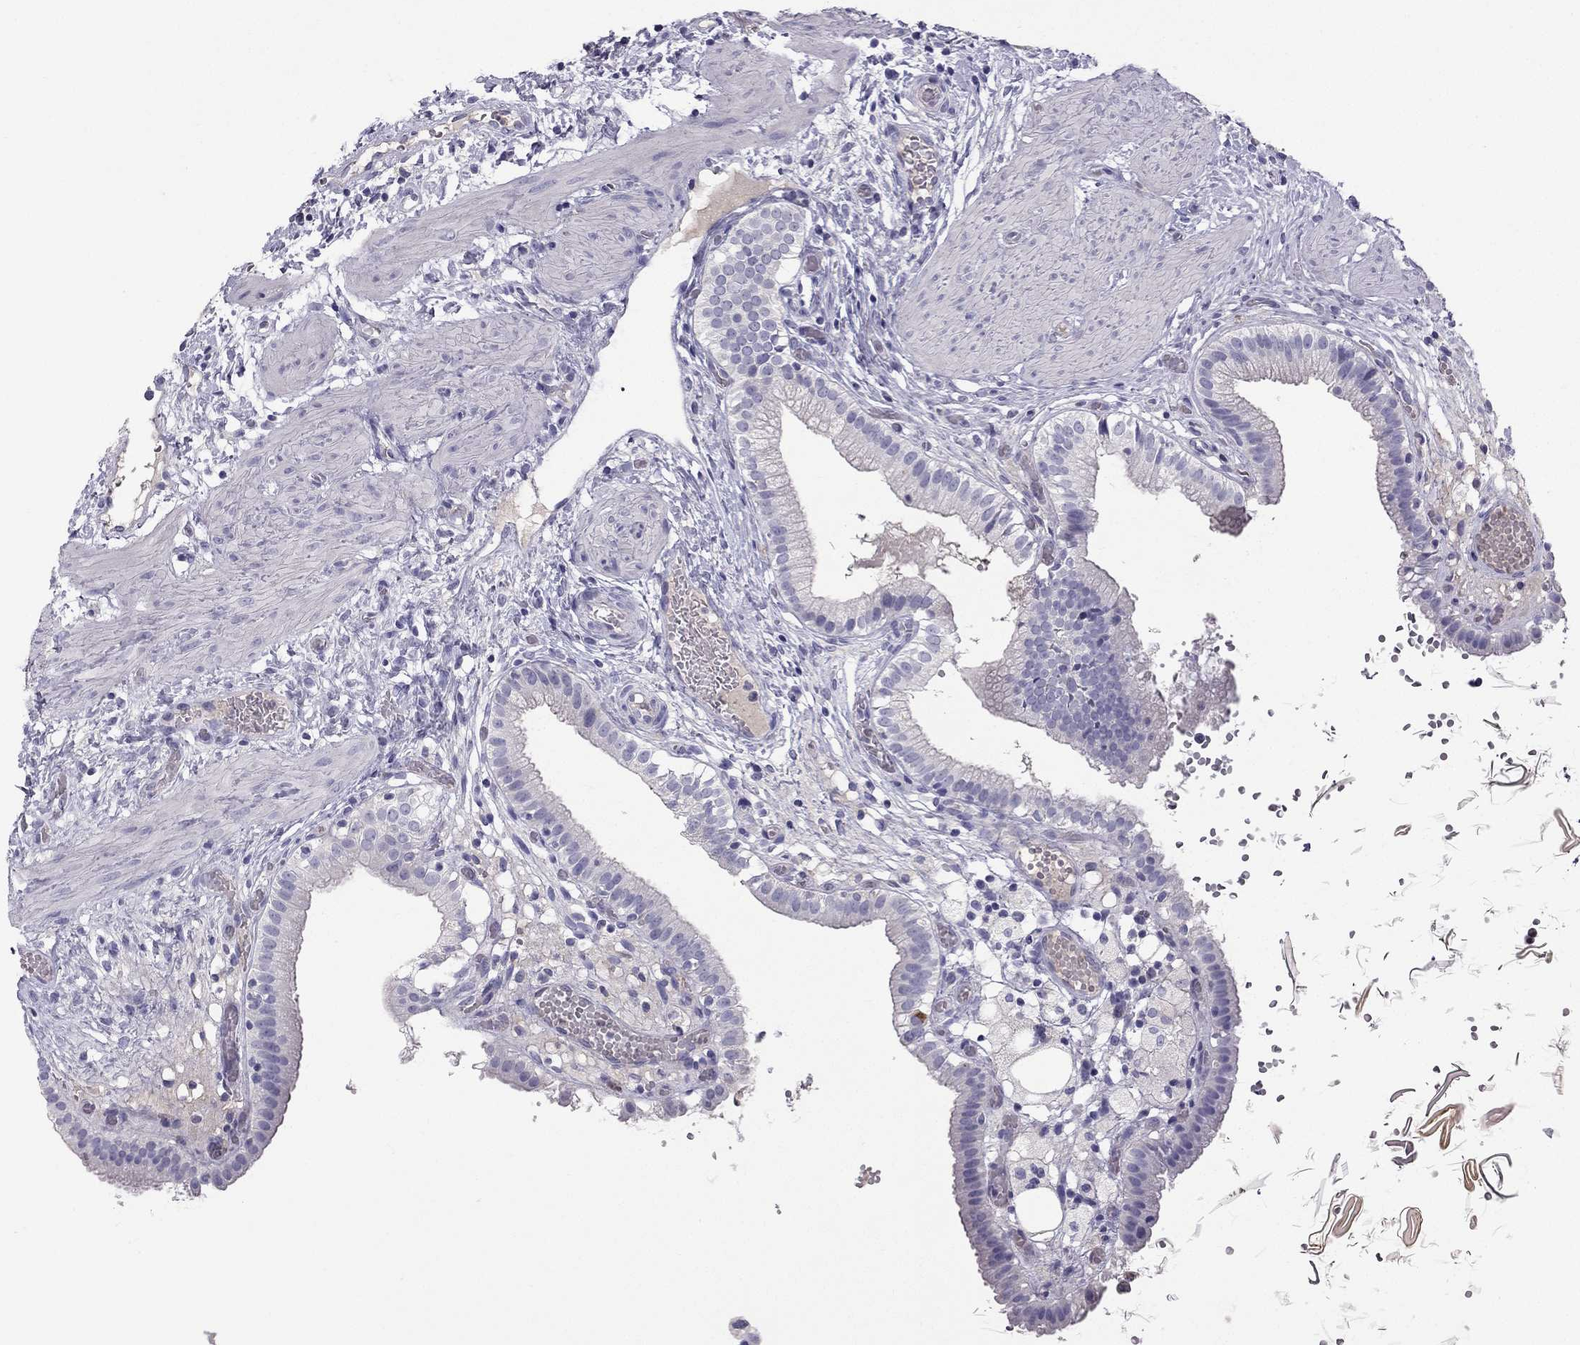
{"staining": {"intensity": "negative", "quantity": "none", "location": "none"}, "tissue": "gallbladder", "cell_type": "Glandular cells", "image_type": "normal", "snomed": [{"axis": "morphology", "description": "Normal tissue, NOS"}, {"axis": "topography", "description": "Gallbladder"}], "caption": "A high-resolution micrograph shows immunohistochemistry staining of unremarkable gallbladder, which shows no significant positivity in glandular cells.", "gene": "STOML3", "patient": {"sex": "female", "age": 24}}